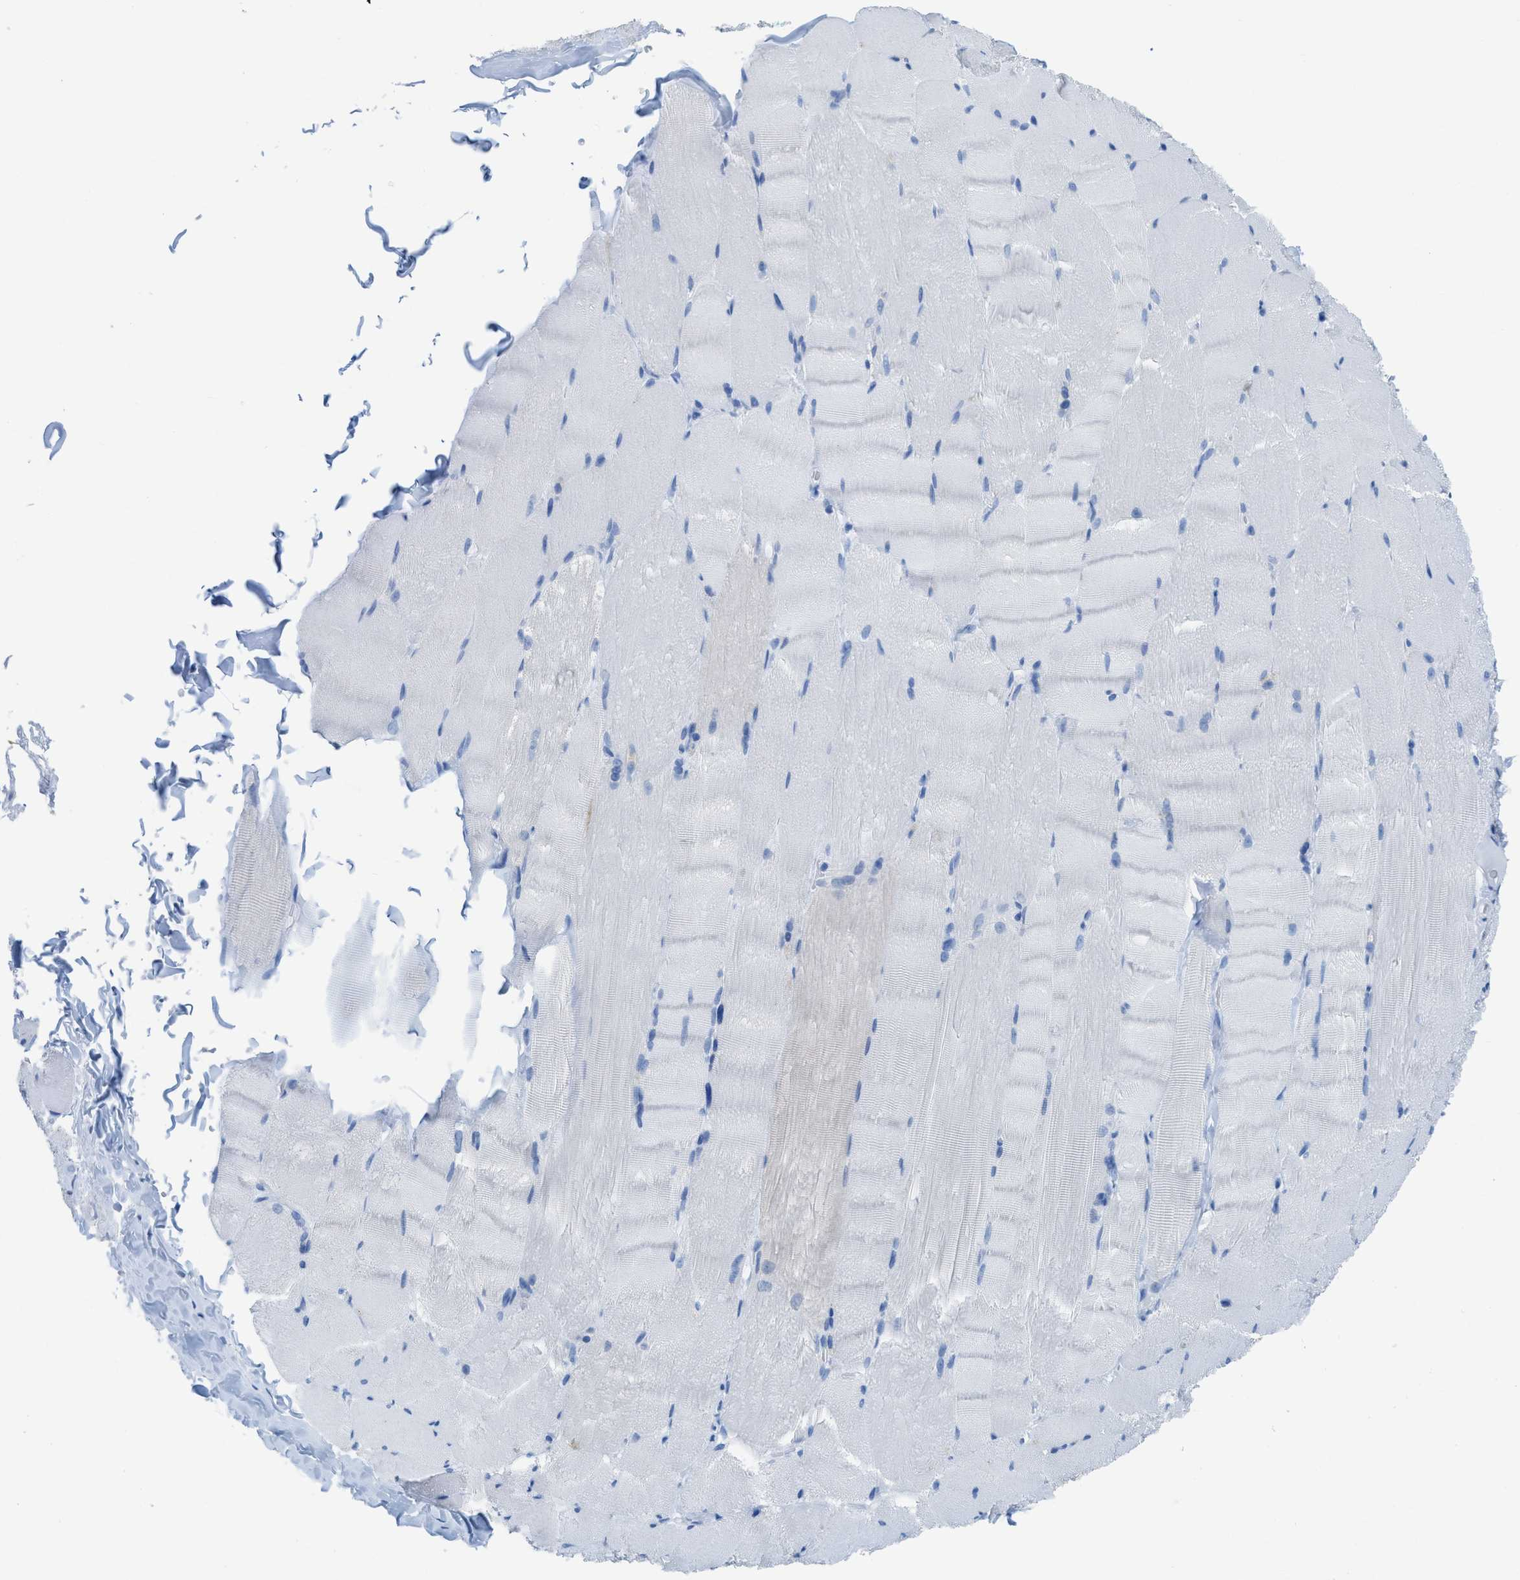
{"staining": {"intensity": "negative", "quantity": "none", "location": "none"}, "tissue": "skeletal muscle", "cell_type": "Myocytes", "image_type": "normal", "snomed": [{"axis": "morphology", "description": "Normal tissue, NOS"}, {"axis": "topography", "description": "Skin"}, {"axis": "topography", "description": "Skeletal muscle"}], "caption": "Immunohistochemistry of unremarkable human skeletal muscle demonstrates no expression in myocytes.", "gene": "CDKN2A", "patient": {"sex": "male", "age": 83}}